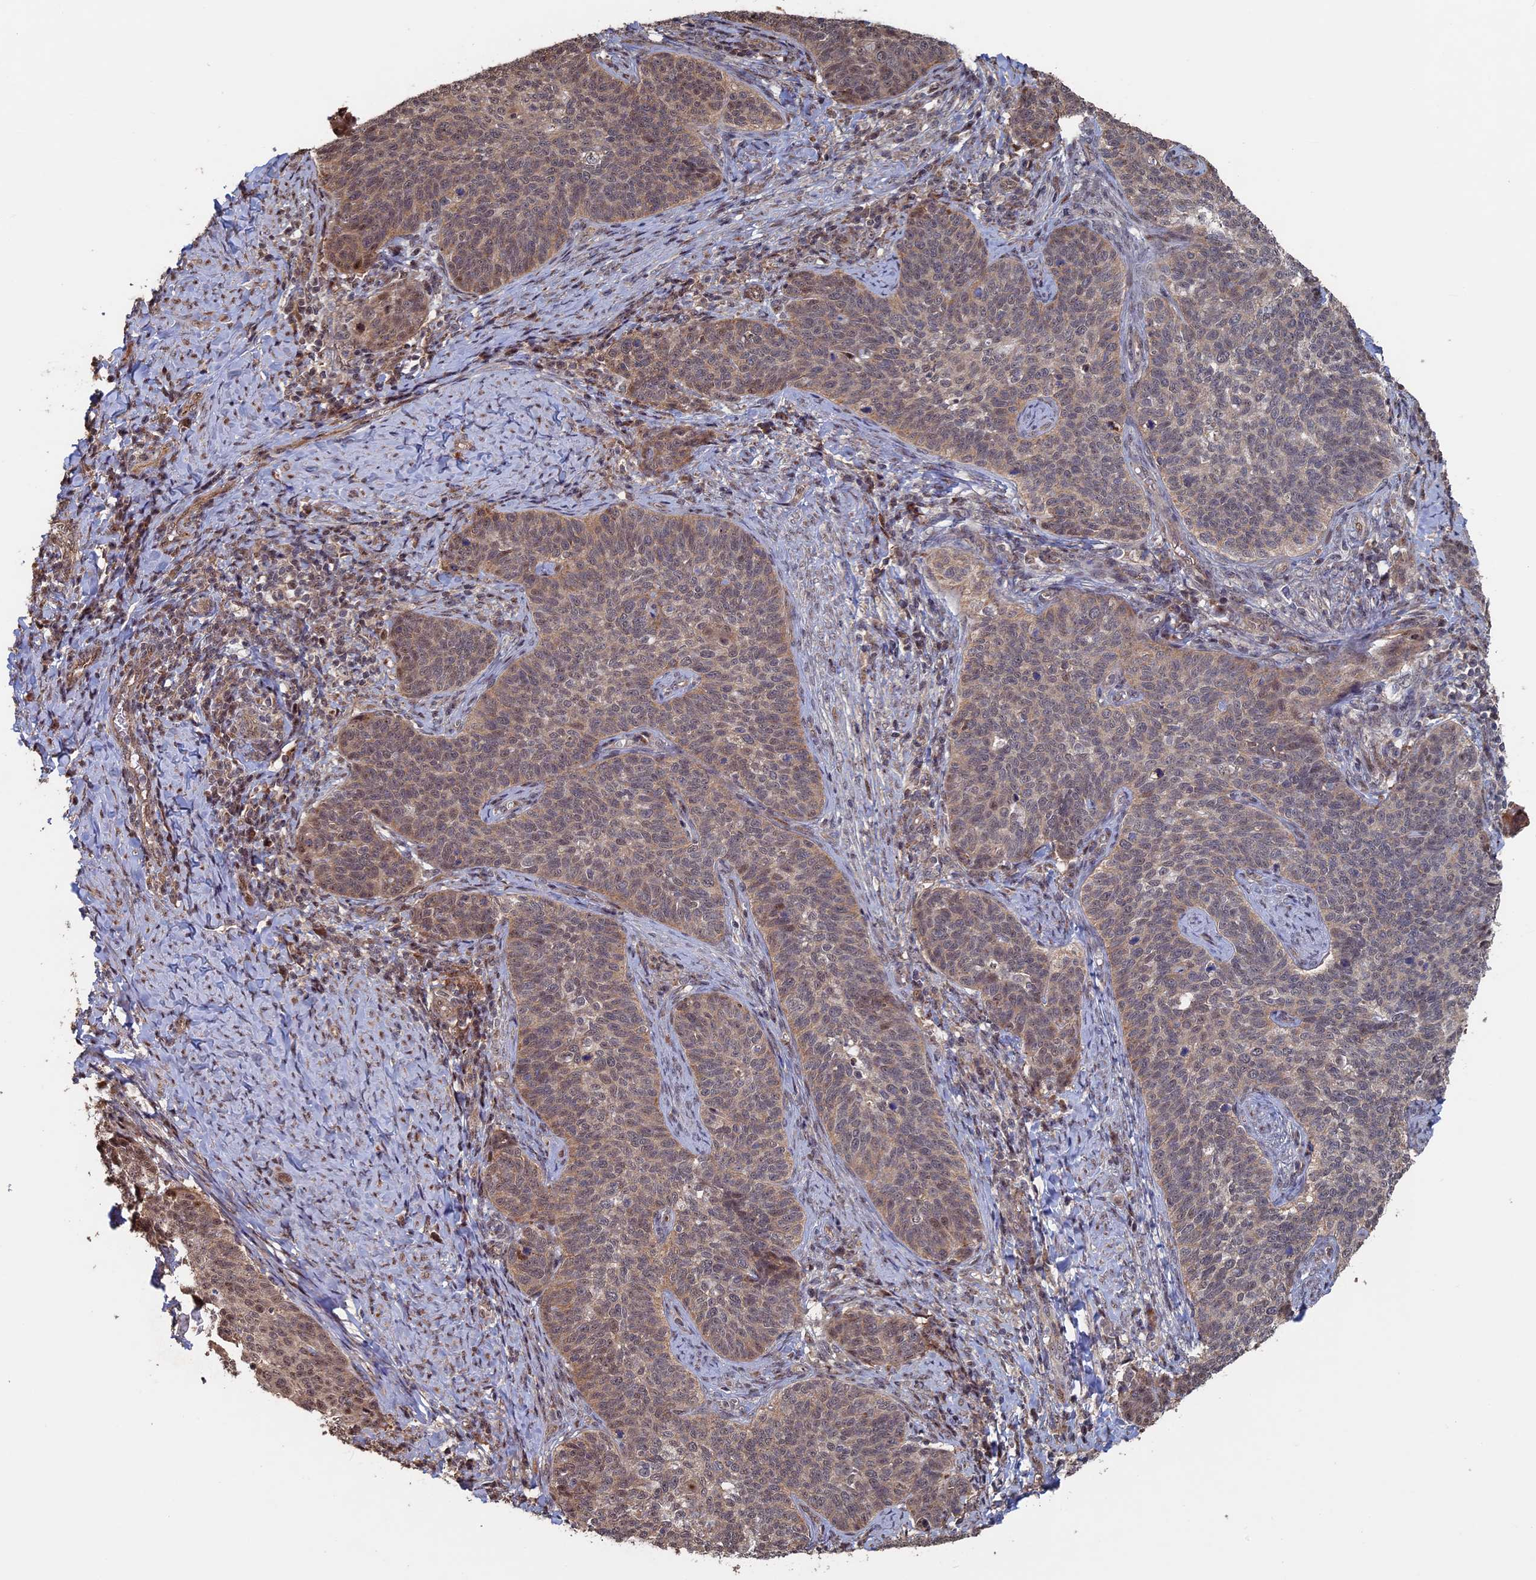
{"staining": {"intensity": "moderate", "quantity": "25%-75%", "location": "cytoplasmic/membranous,nuclear"}, "tissue": "cervical cancer", "cell_type": "Tumor cells", "image_type": "cancer", "snomed": [{"axis": "morphology", "description": "Normal tissue, NOS"}, {"axis": "morphology", "description": "Squamous cell carcinoma, NOS"}, {"axis": "topography", "description": "Cervix"}], "caption": "Cervical cancer tissue reveals moderate cytoplasmic/membranous and nuclear expression in about 25%-75% of tumor cells, visualized by immunohistochemistry.", "gene": "KIAA1328", "patient": {"sex": "female", "age": 39}}